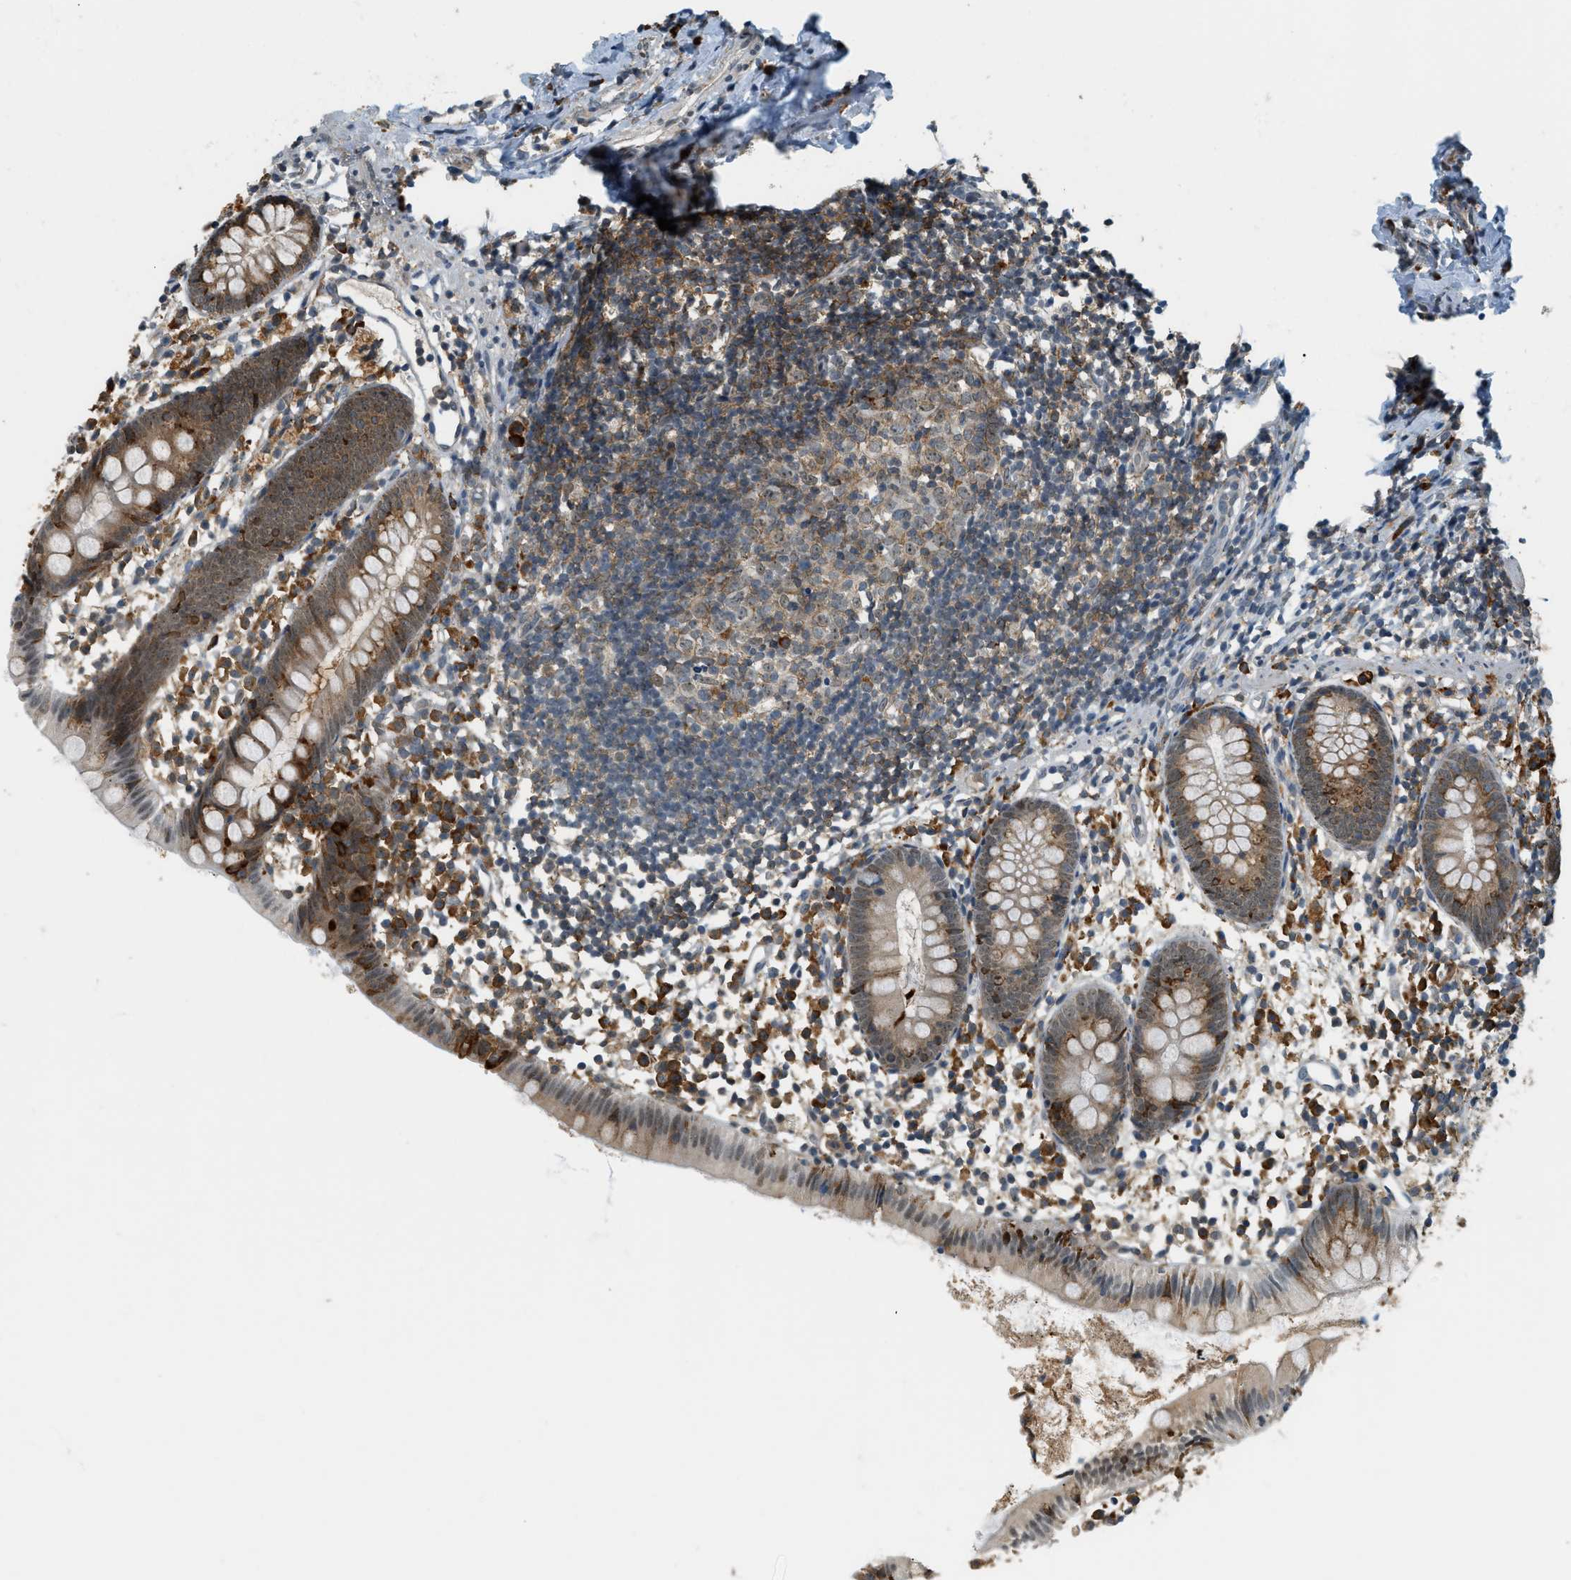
{"staining": {"intensity": "moderate", "quantity": ">75%", "location": "cytoplasmic/membranous"}, "tissue": "appendix", "cell_type": "Glandular cells", "image_type": "normal", "snomed": [{"axis": "morphology", "description": "Normal tissue, NOS"}, {"axis": "topography", "description": "Appendix"}], "caption": "IHC of normal human appendix demonstrates medium levels of moderate cytoplasmic/membranous expression in about >75% of glandular cells.", "gene": "SEMA4D", "patient": {"sex": "female", "age": 20}}